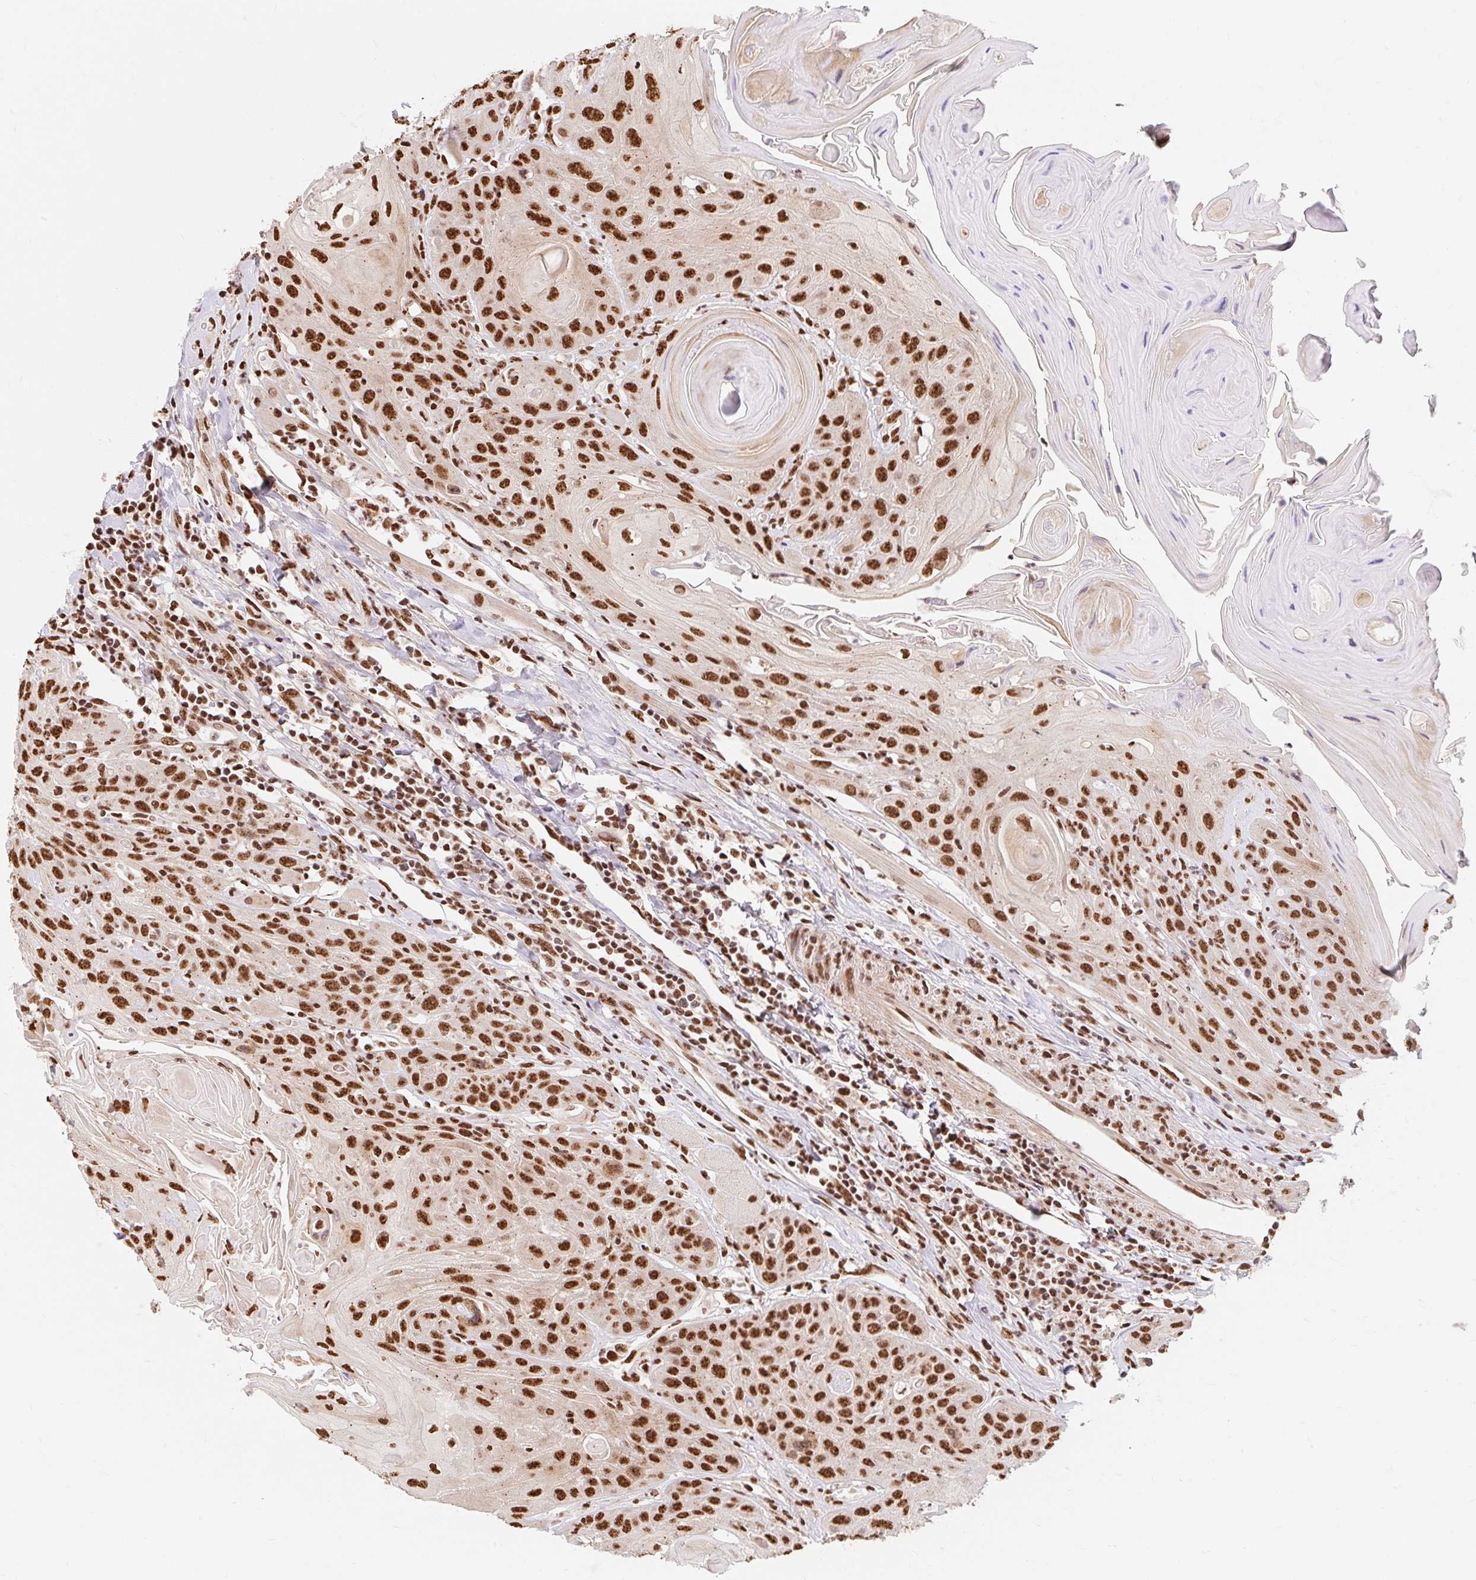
{"staining": {"intensity": "strong", "quantity": ">75%", "location": "nuclear"}, "tissue": "head and neck cancer", "cell_type": "Tumor cells", "image_type": "cancer", "snomed": [{"axis": "morphology", "description": "Squamous cell carcinoma, NOS"}, {"axis": "topography", "description": "Head-Neck"}], "caption": "Head and neck cancer was stained to show a protein in brown. There is high levels of strong nuclear staining in approximately >75% of tumor cells.", "gene": "BICRA", "patient": {"sex": "female", "age": 59}}